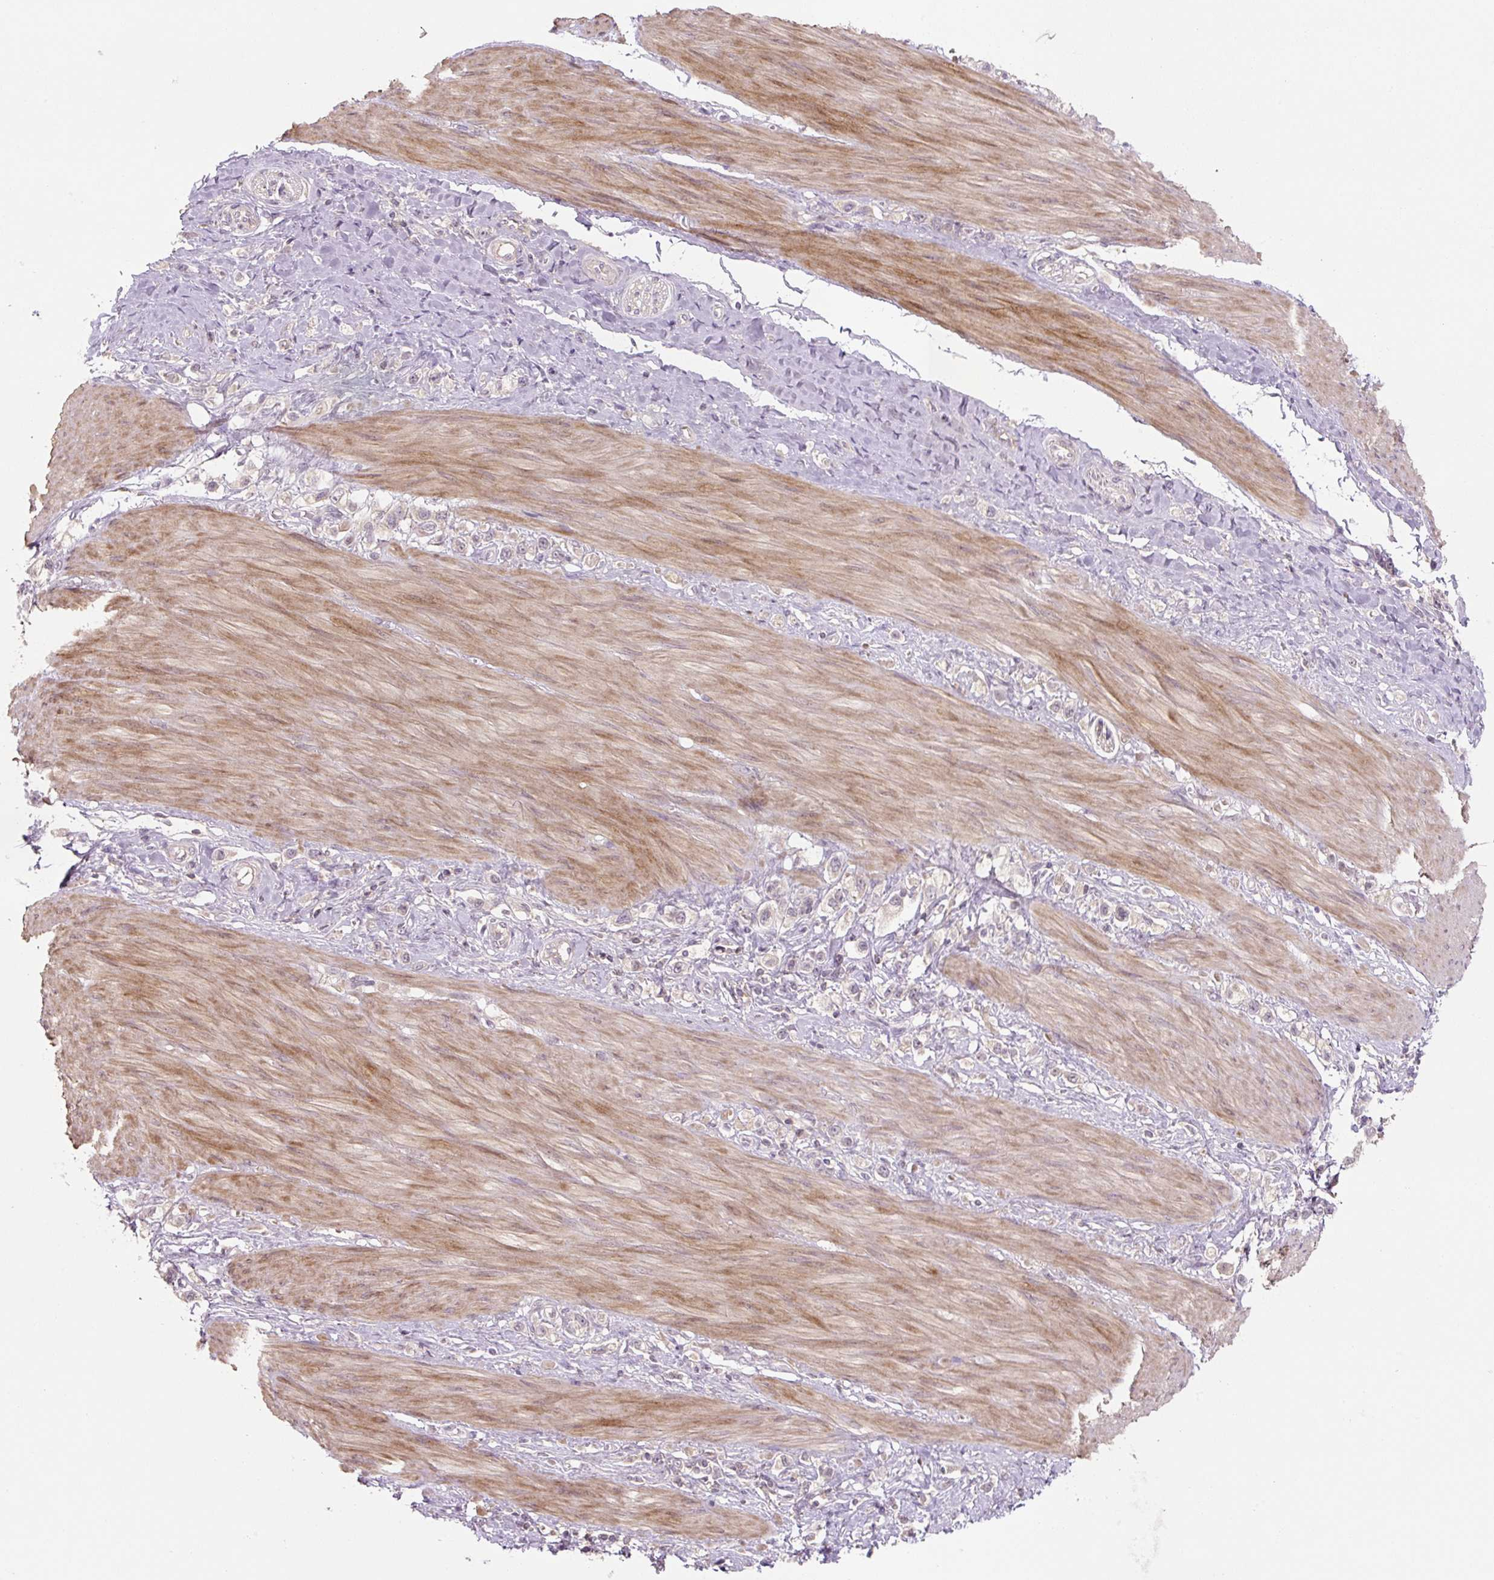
{"staining": {"intensity": "negative", "quantity": "none", "location": "none"}, "tissue": "stomach cancer", "cell_type": "Tumor cells", "image_type": "cancer", "snomed": [{"axis": "morphology", "description": "Adenocarcinoma, NOS"}, {"axis": "topography", "description": "Stomach"}], "caption": "The image demonstrates no significant positivity in tumor cells of stomach cancer. (DAB immunohistochemistry with hematoxylin counter stain).", "gene": "C2orf73", "patient": {"sex": "female", "age": 65}}